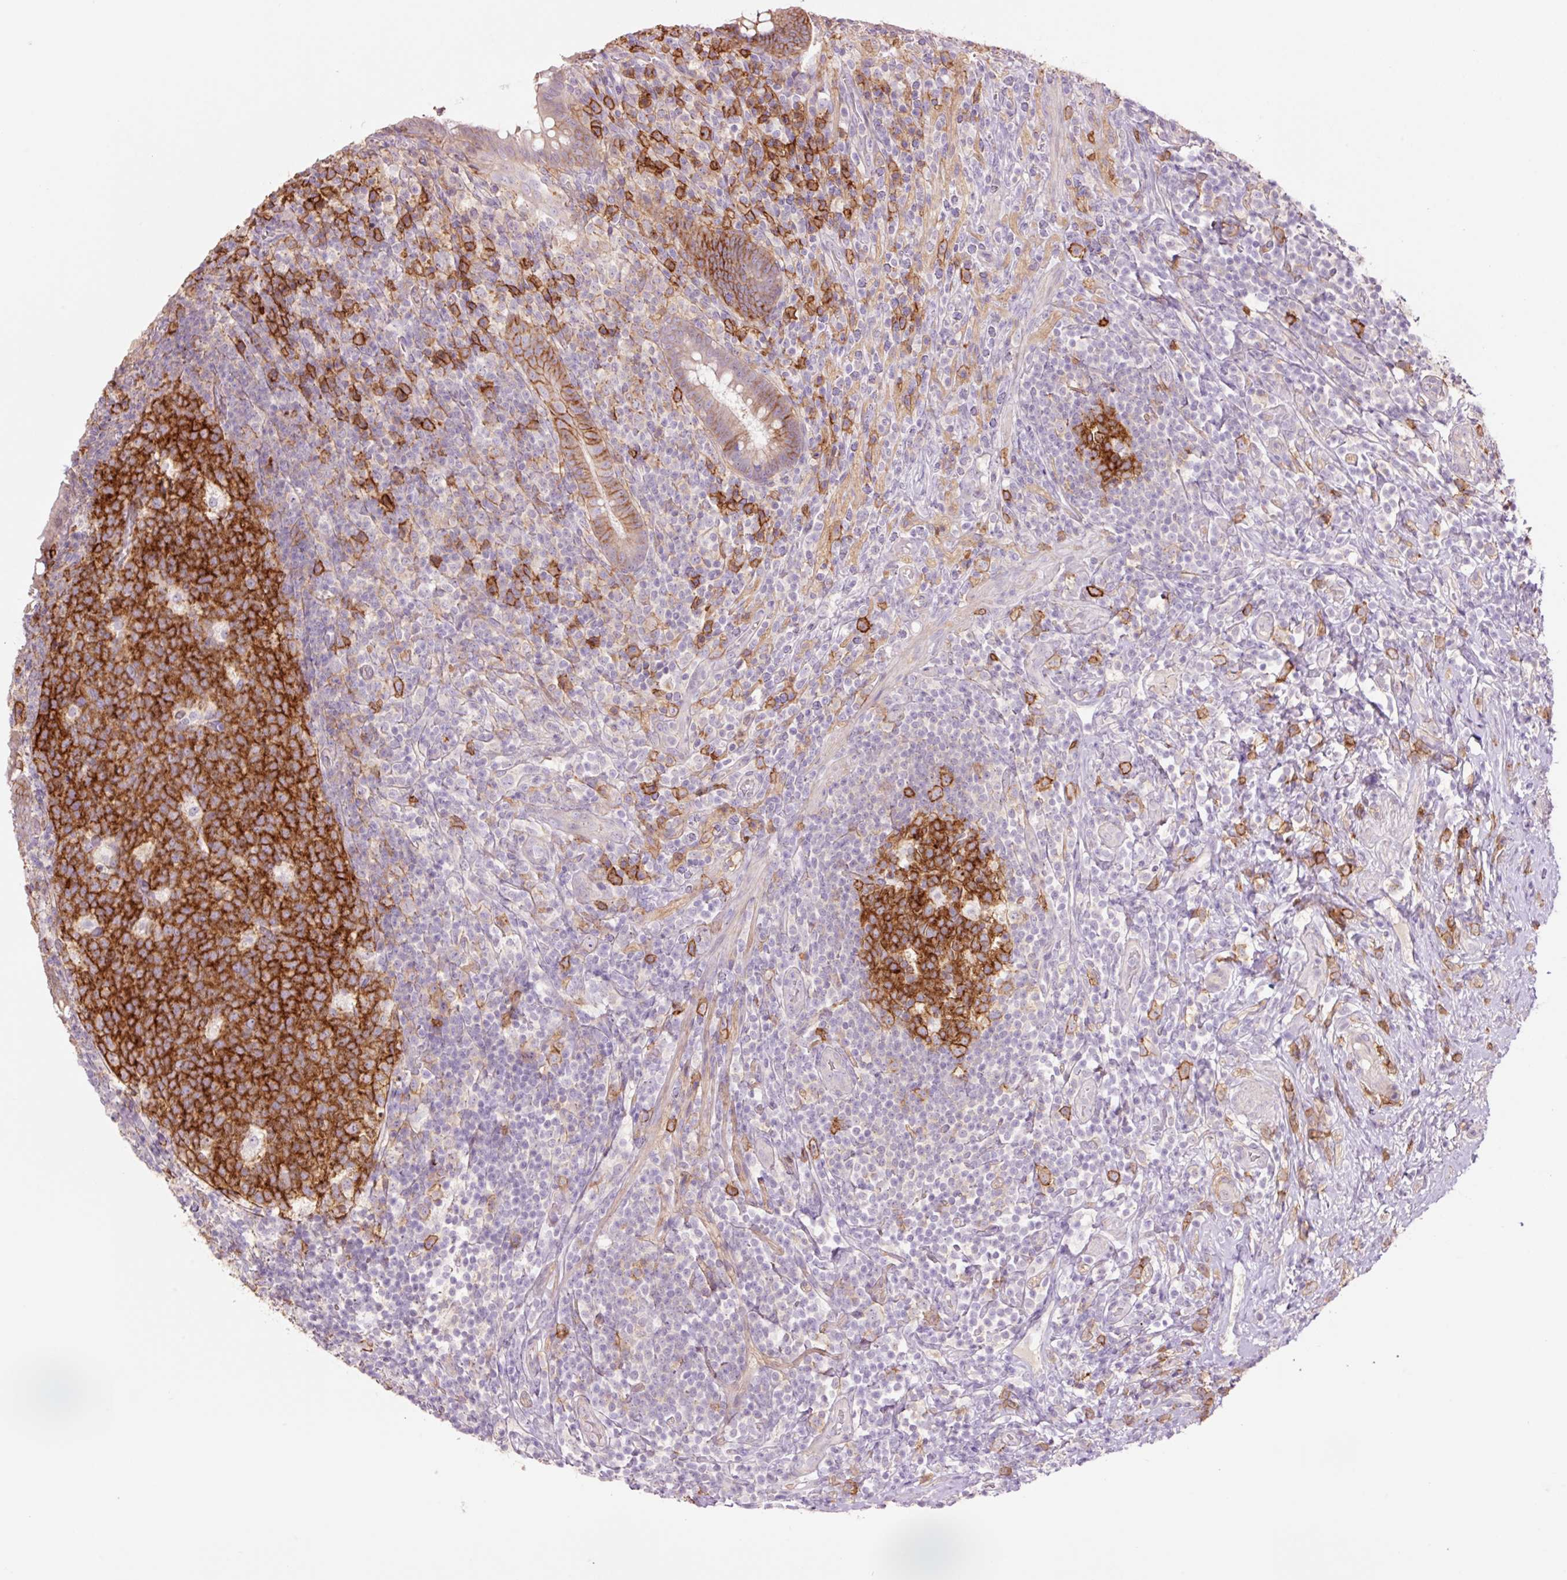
{"staining": {"intensity": "moderate", "quantity": ">75%", "location": "cytoplasmic/membranous"}, "tissue": "appendix", "cell_type": "Glandular cells", "image_type": "normal", "snomed": [{"axis": "morphology", "description": "Normal tissue, NOS"}, {"axis": "topography", "description": "Appendix"}], "caption": "Immunohistochemical staining of benign human appendix shows >75% levels of moderate cytoplasmic/membranous protein positivity in approximately >75% of glandular cells.", "gene": "SLC1A4", "patient": {"sex": "female", "age": 43}}